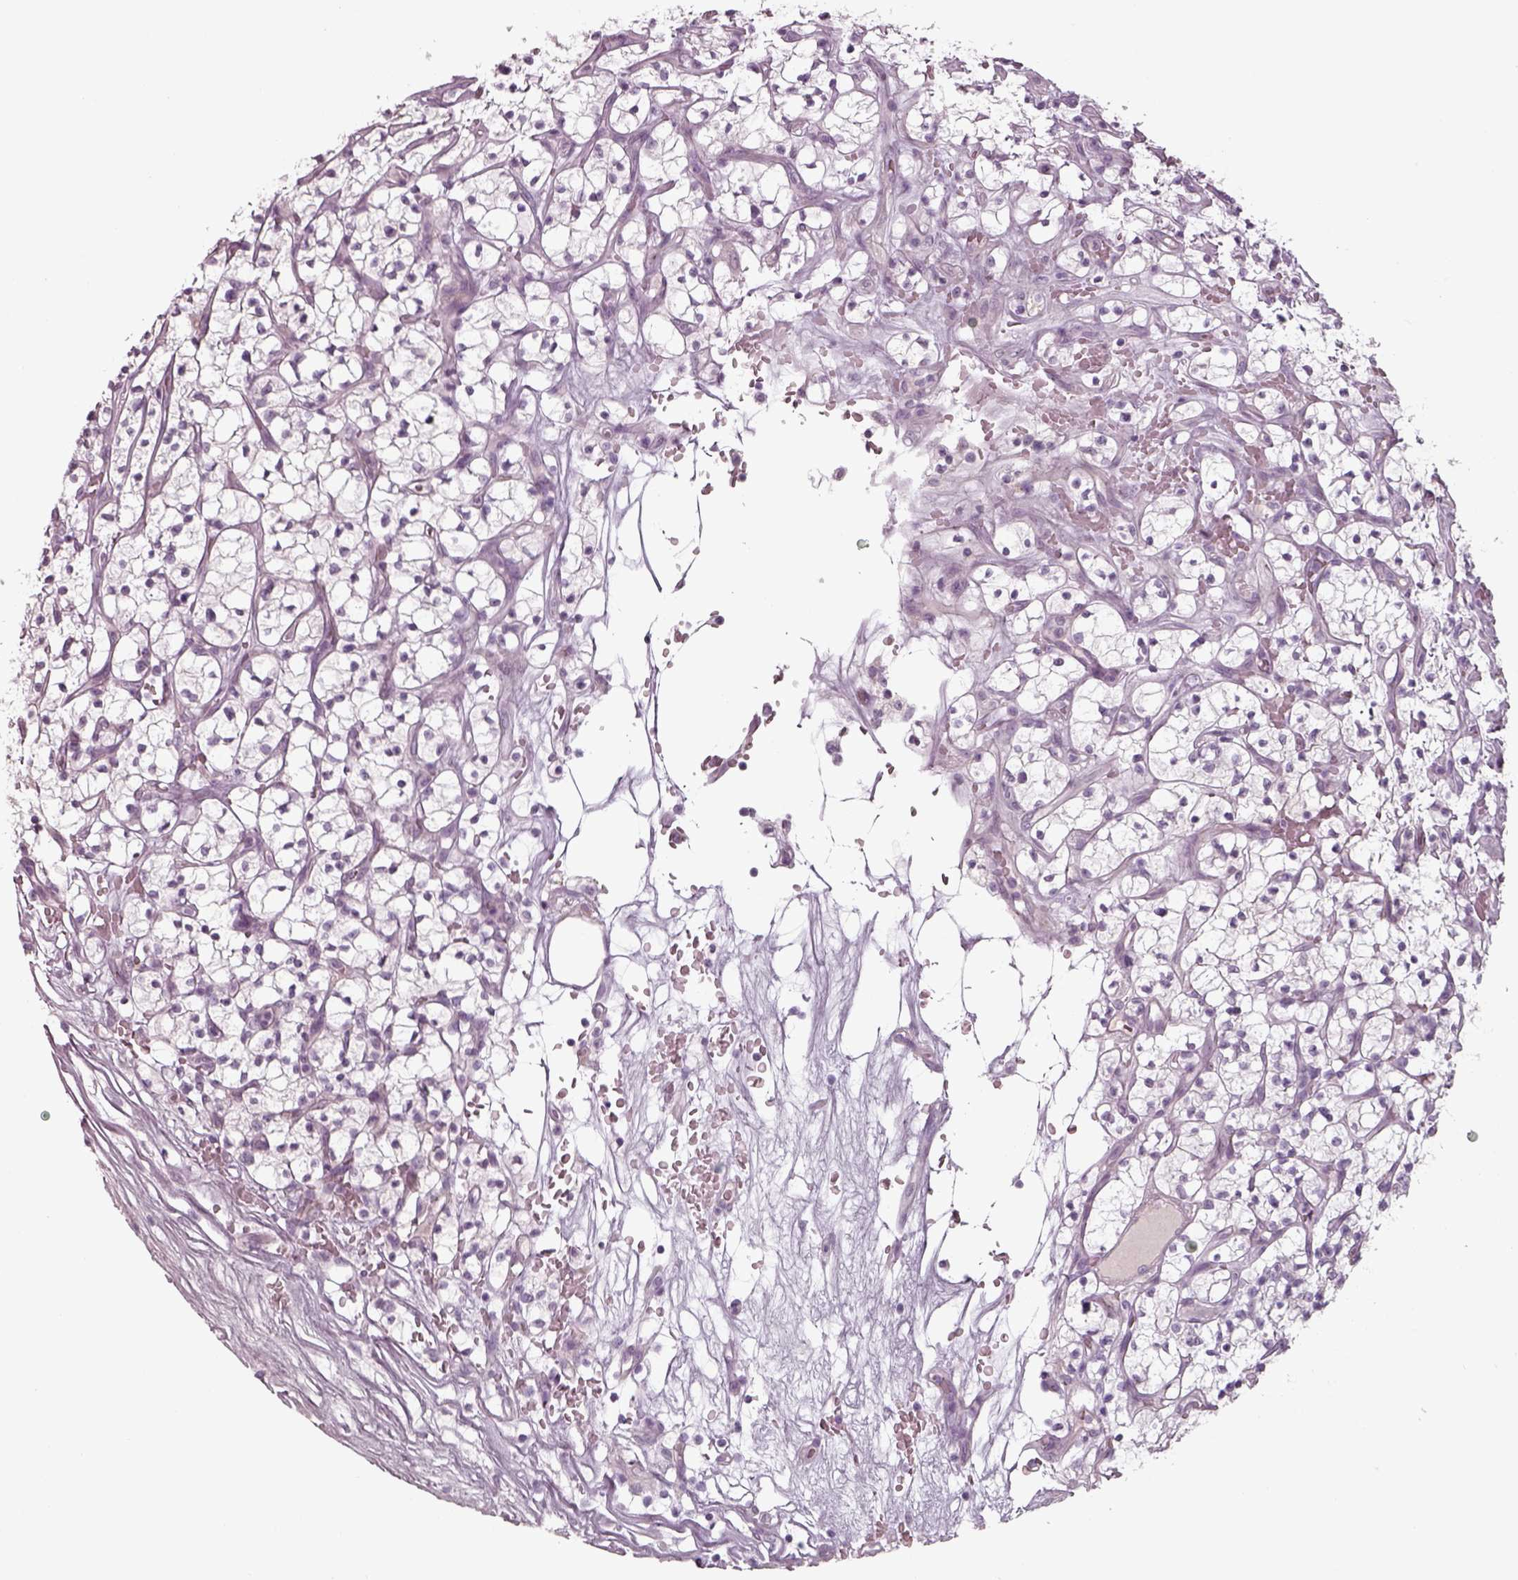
{"staining": {"intensity": "negative", "quantity": "none", "location": "none"}, "tissue": "renal cancer", "cell_type": "Tumor cells", "image_type": "cancer", "snomed": [{"axis": "morphology", "description": "Adenocarcinoma, NOS"}, {"axis": "topography", "description": "Kidney"}], "caption": "DAB (3,3'-diaminobenzidine) immunohistochemical staining of human adenocarcinoma (renal) displays no significant staining in tumor cells.", "gene": "SEPTIN14", "patient": {"sex": "female", "age": 64}}